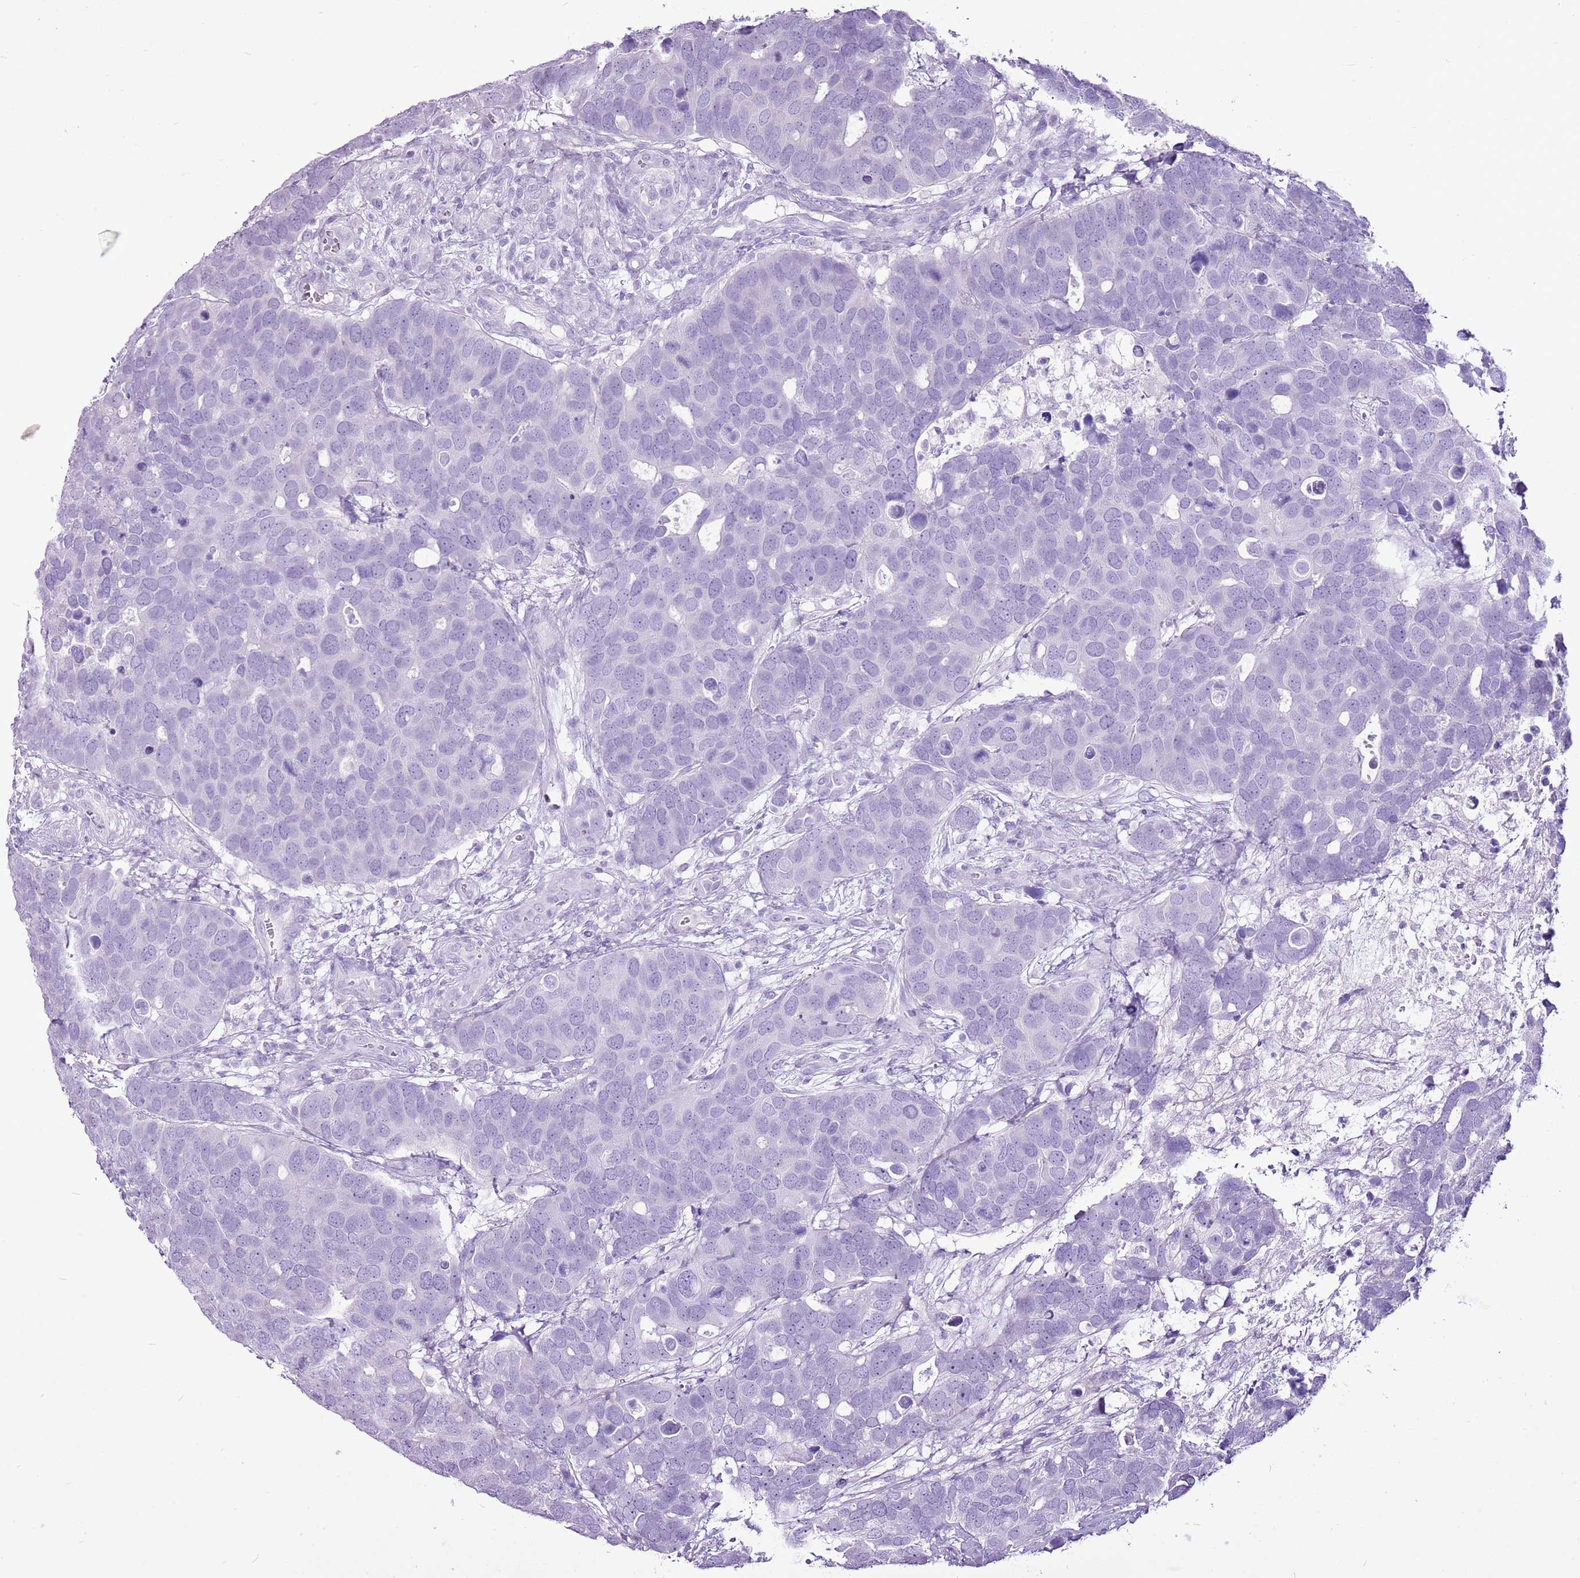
{"staining": {"intensity": "negative", "quantity": "none", "location": "none"}, "tissue": "breast cancer", "cell_type": "Tumor cells", "image_type": "cancer", "snomed": [{"axis": "morphology", "description": "Duct carcinoma"}, {"axis": "topography", "description": "Breast"}], "caption": "An image of human breast cancer is negative for staining in tumor cells. (DAB immunohistochemistry (IHC) visualized using brightfield microscopy, high magnification).", "gene": "CNFN", "patient": {"sex": "female", "age": 83}}